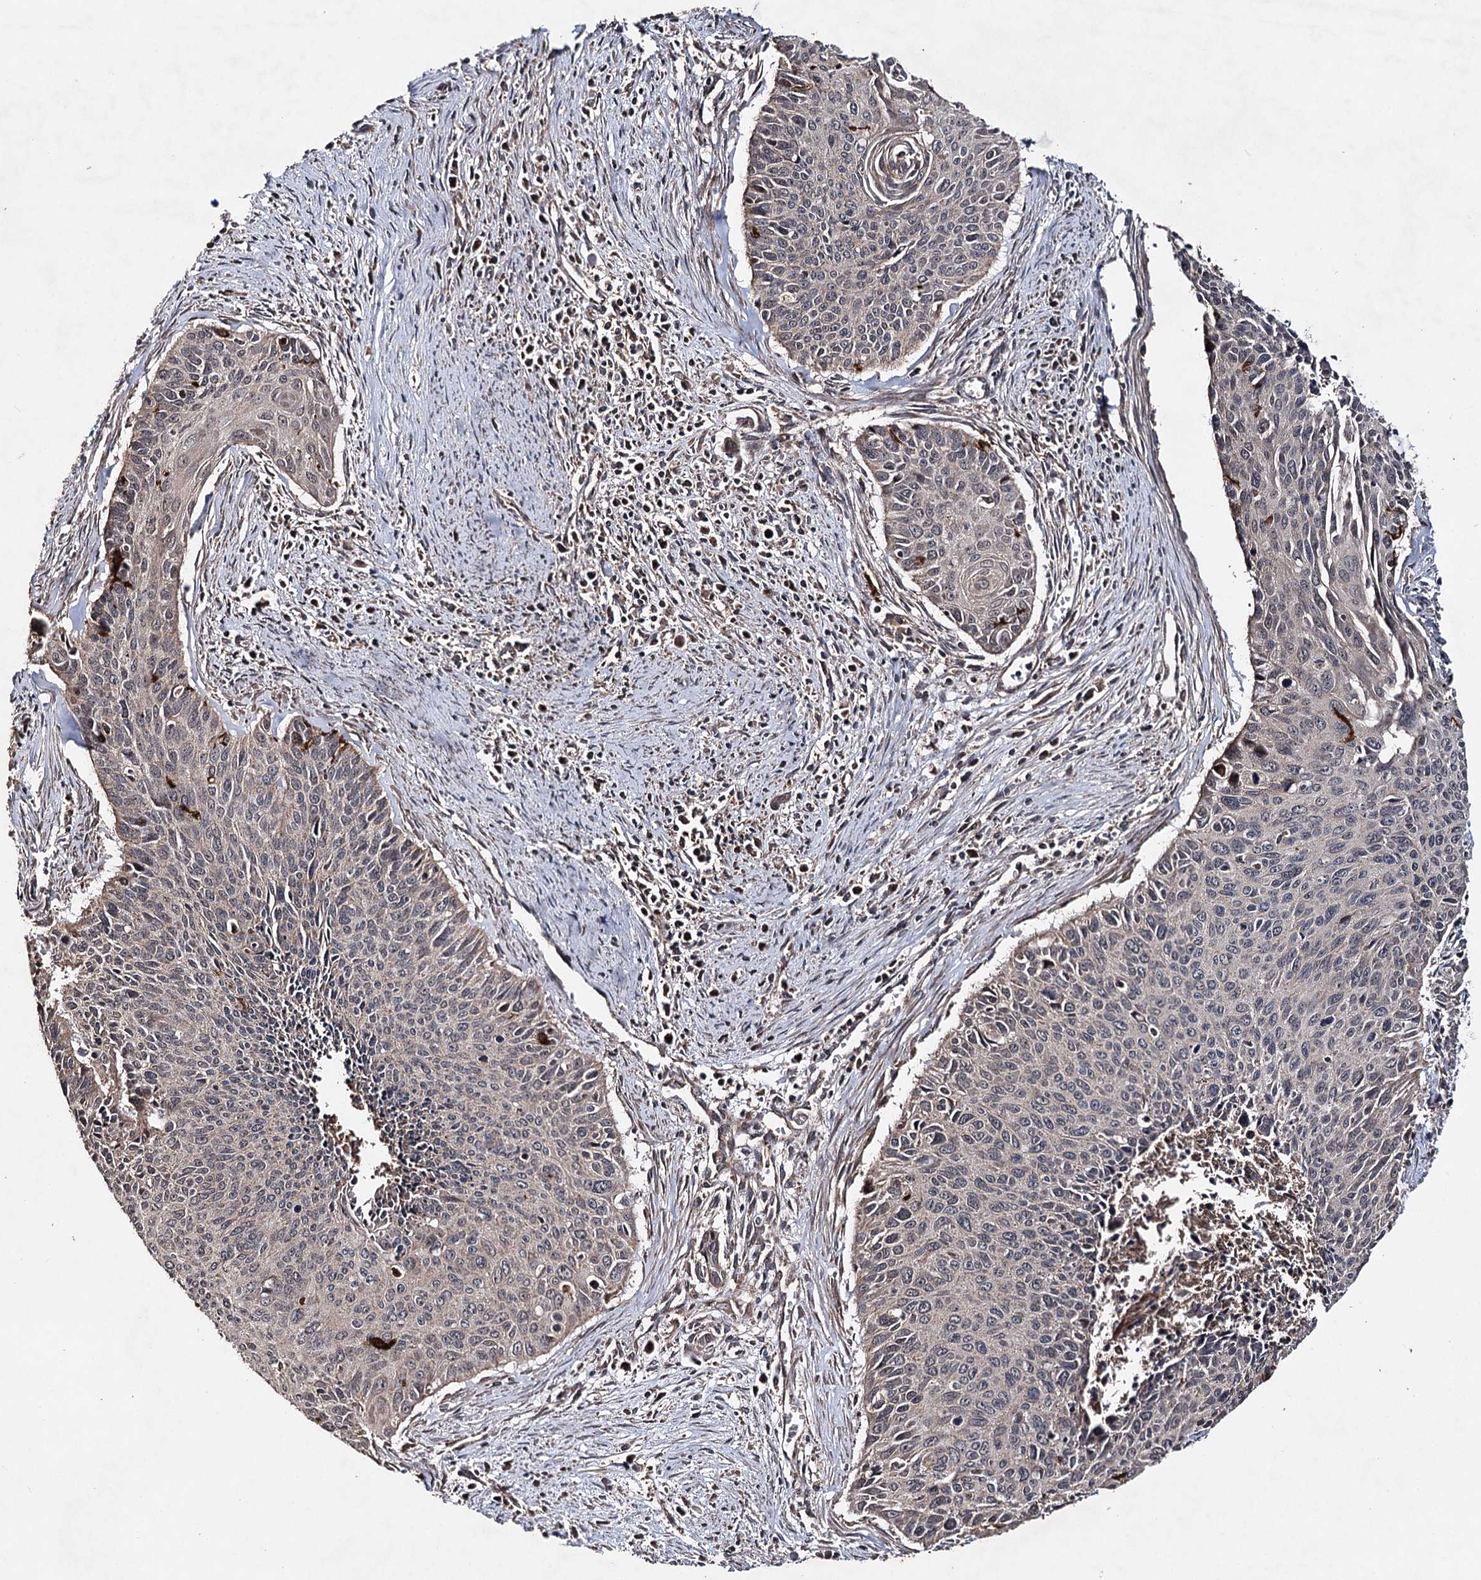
{"staining": {"intensity": "weak", "quantity": "<25%", "location": "cytoplasmic/membranous"}, "tissue": "cervical cancer", "cell_type": "Tumor cells", "image_type": "cancer", "snomed": [{"axis": "morphology", "description": "Squamous cell carcinoma, NOS"}, {"axis": "topography", "description": "Cervix"}], "caption": "Image shows no significant protein expression in tumor cells of cervical cancer.", "gene": "MINDY3", "patient": {"sex": "female", "age": 55}}